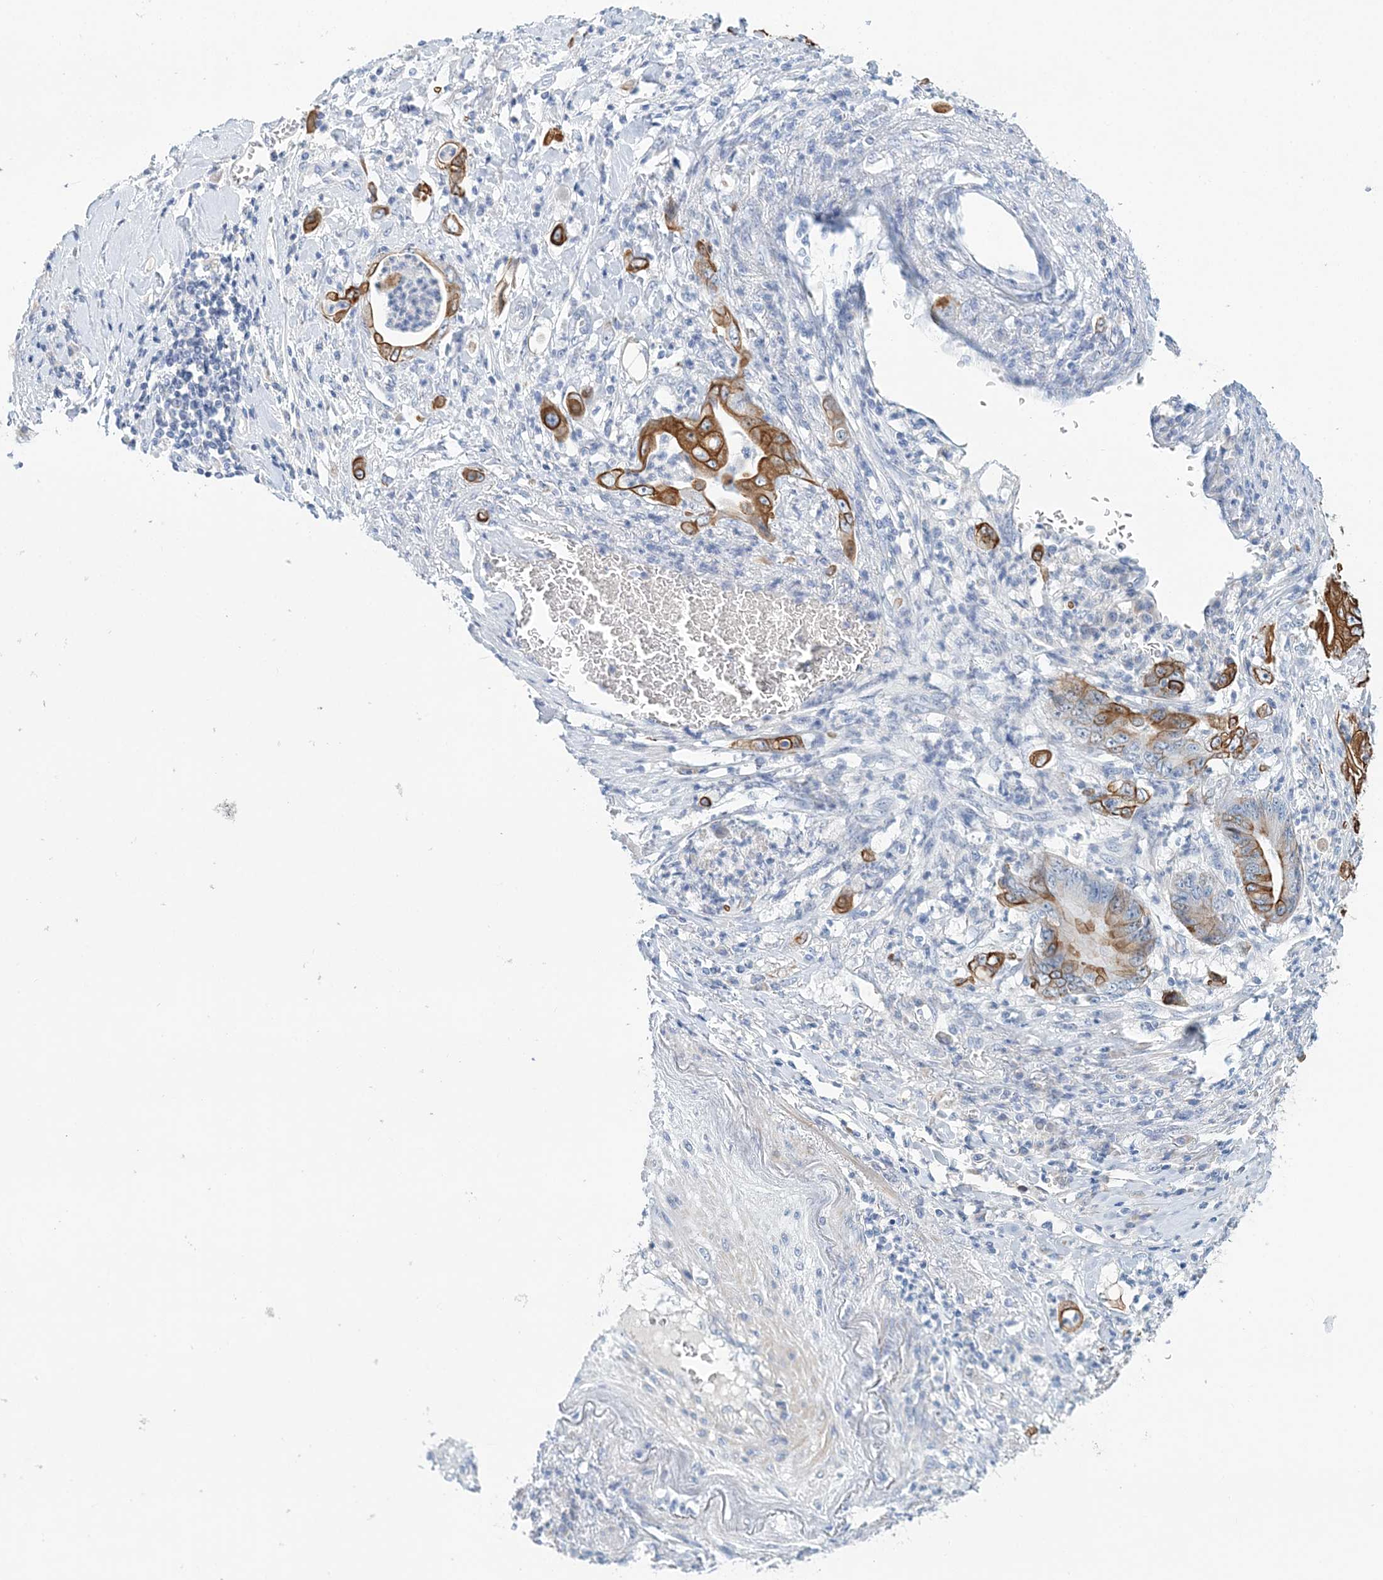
{"staining": {"intensity": "moderate", "quantity": "25%-75%", "location": "cytoplasmic/membranous"}, "tissue": "stomach cancer", "cell_type": "Tumor cells", "image_type": "cancer", "snomed": [{"axis": "morphology", "description": "Adenocarcinoma, NOS"}, {"axis": "topography", "description": "Stomach"}], "caption": "A medium amount of moderate cytoplasmic/membranous positivity is identified in about 25%-75% of tumor cells in adenocarcinoma (stomach) tissue.", "gene": "LRRIQ4", "patient": {"sex": "female", "age": 73}}